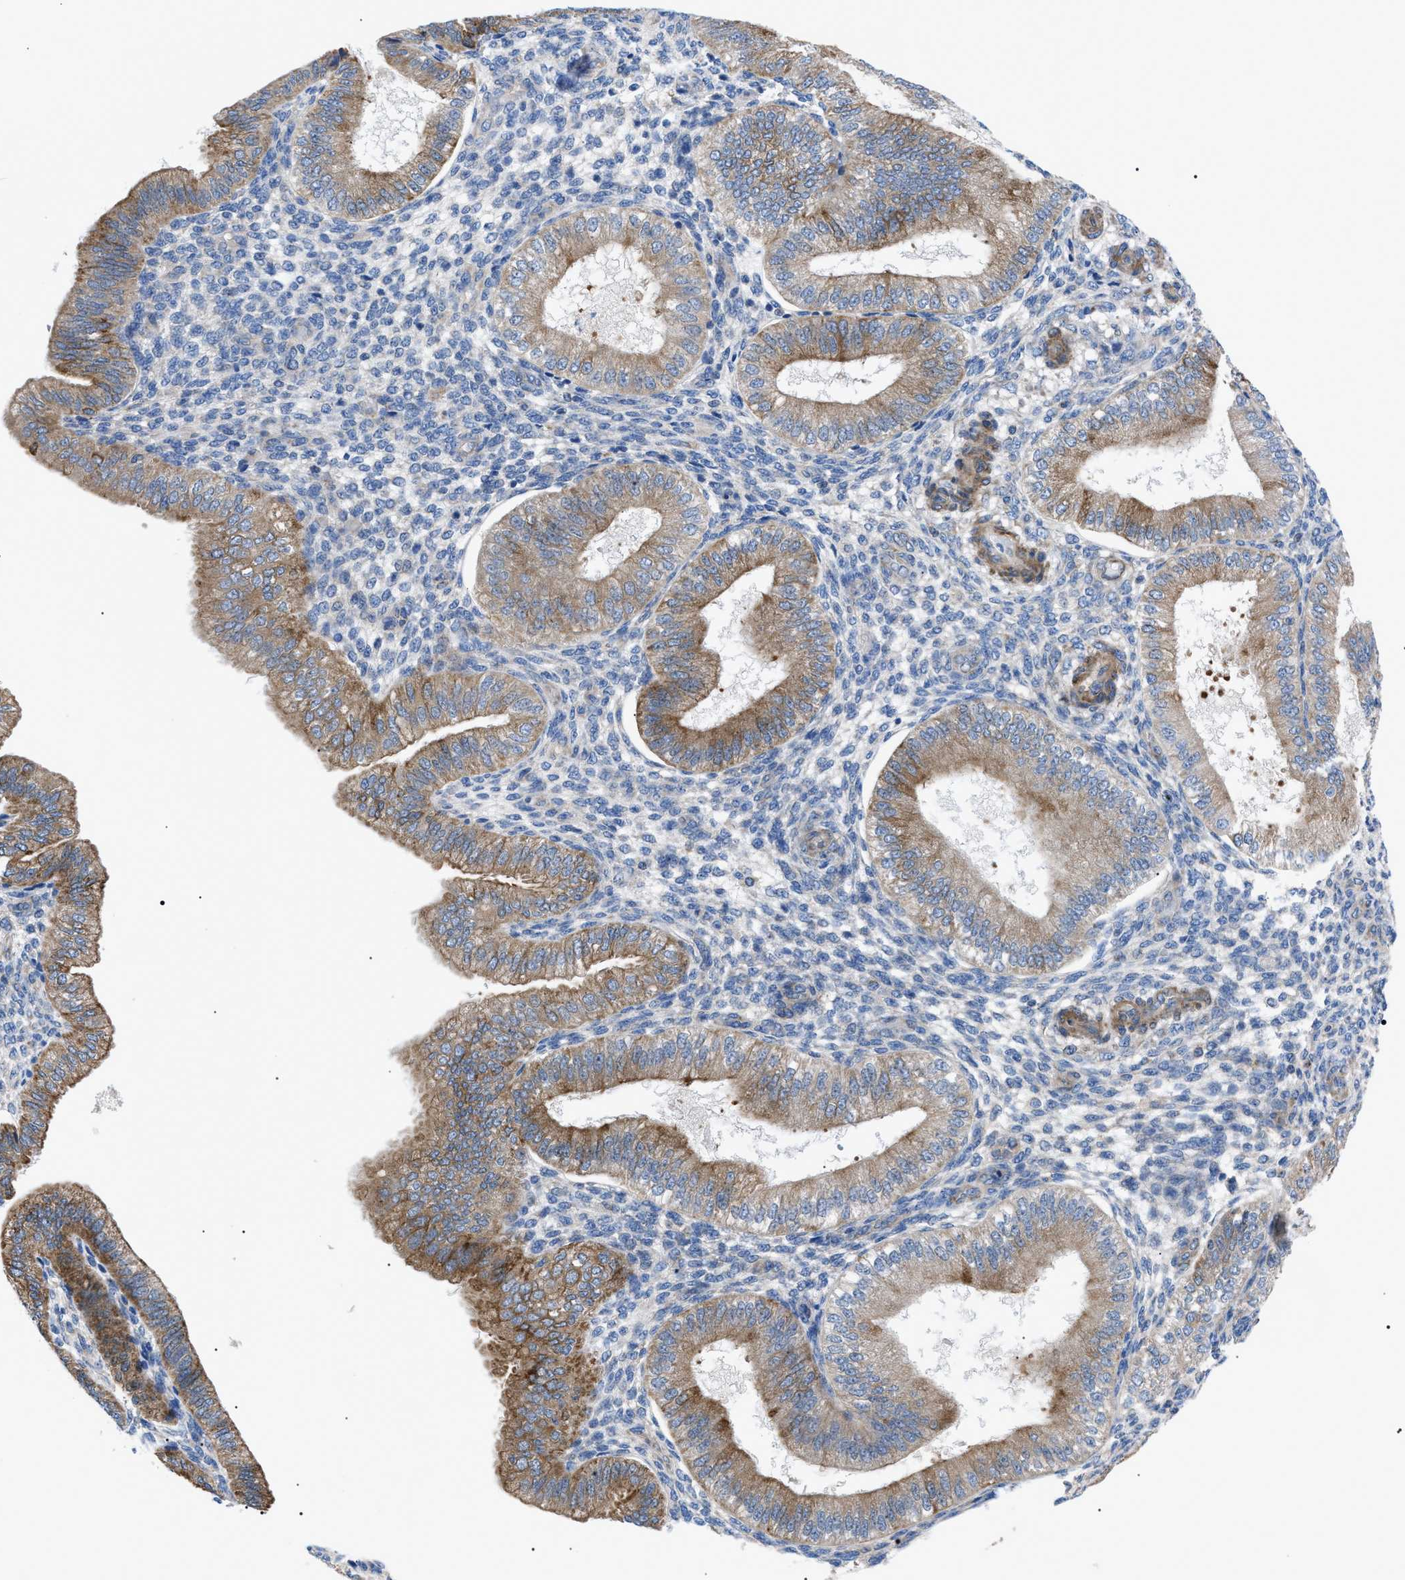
{"staining": {"intensity": "moderate", "quantity": "<25%", "location": "cytoplasmic/membranous"}, "tissue": "endometrium", "cell_type": "Cells in endometrial stroma", "image_type": "normal", "snomed": [{"axis": "morphology", "description": "Normal tissue, NOS"}, {"axis": "topography", "description": "Endometrium"}], "caption": "Protein staining by immunohistochemistry (IHC) exhibits moderate cytoplasmic/membranous staining in about <25% of cells in endometrial stroma in unremarkable endometrium. The staining was performed using DAB to visualize the protein expression in brown, while the nuclei were stained in blue with hematoxylin (Magnification: 20x).", "gene": "HSPB8", "patient": {"sex": "female", "age": 39}}